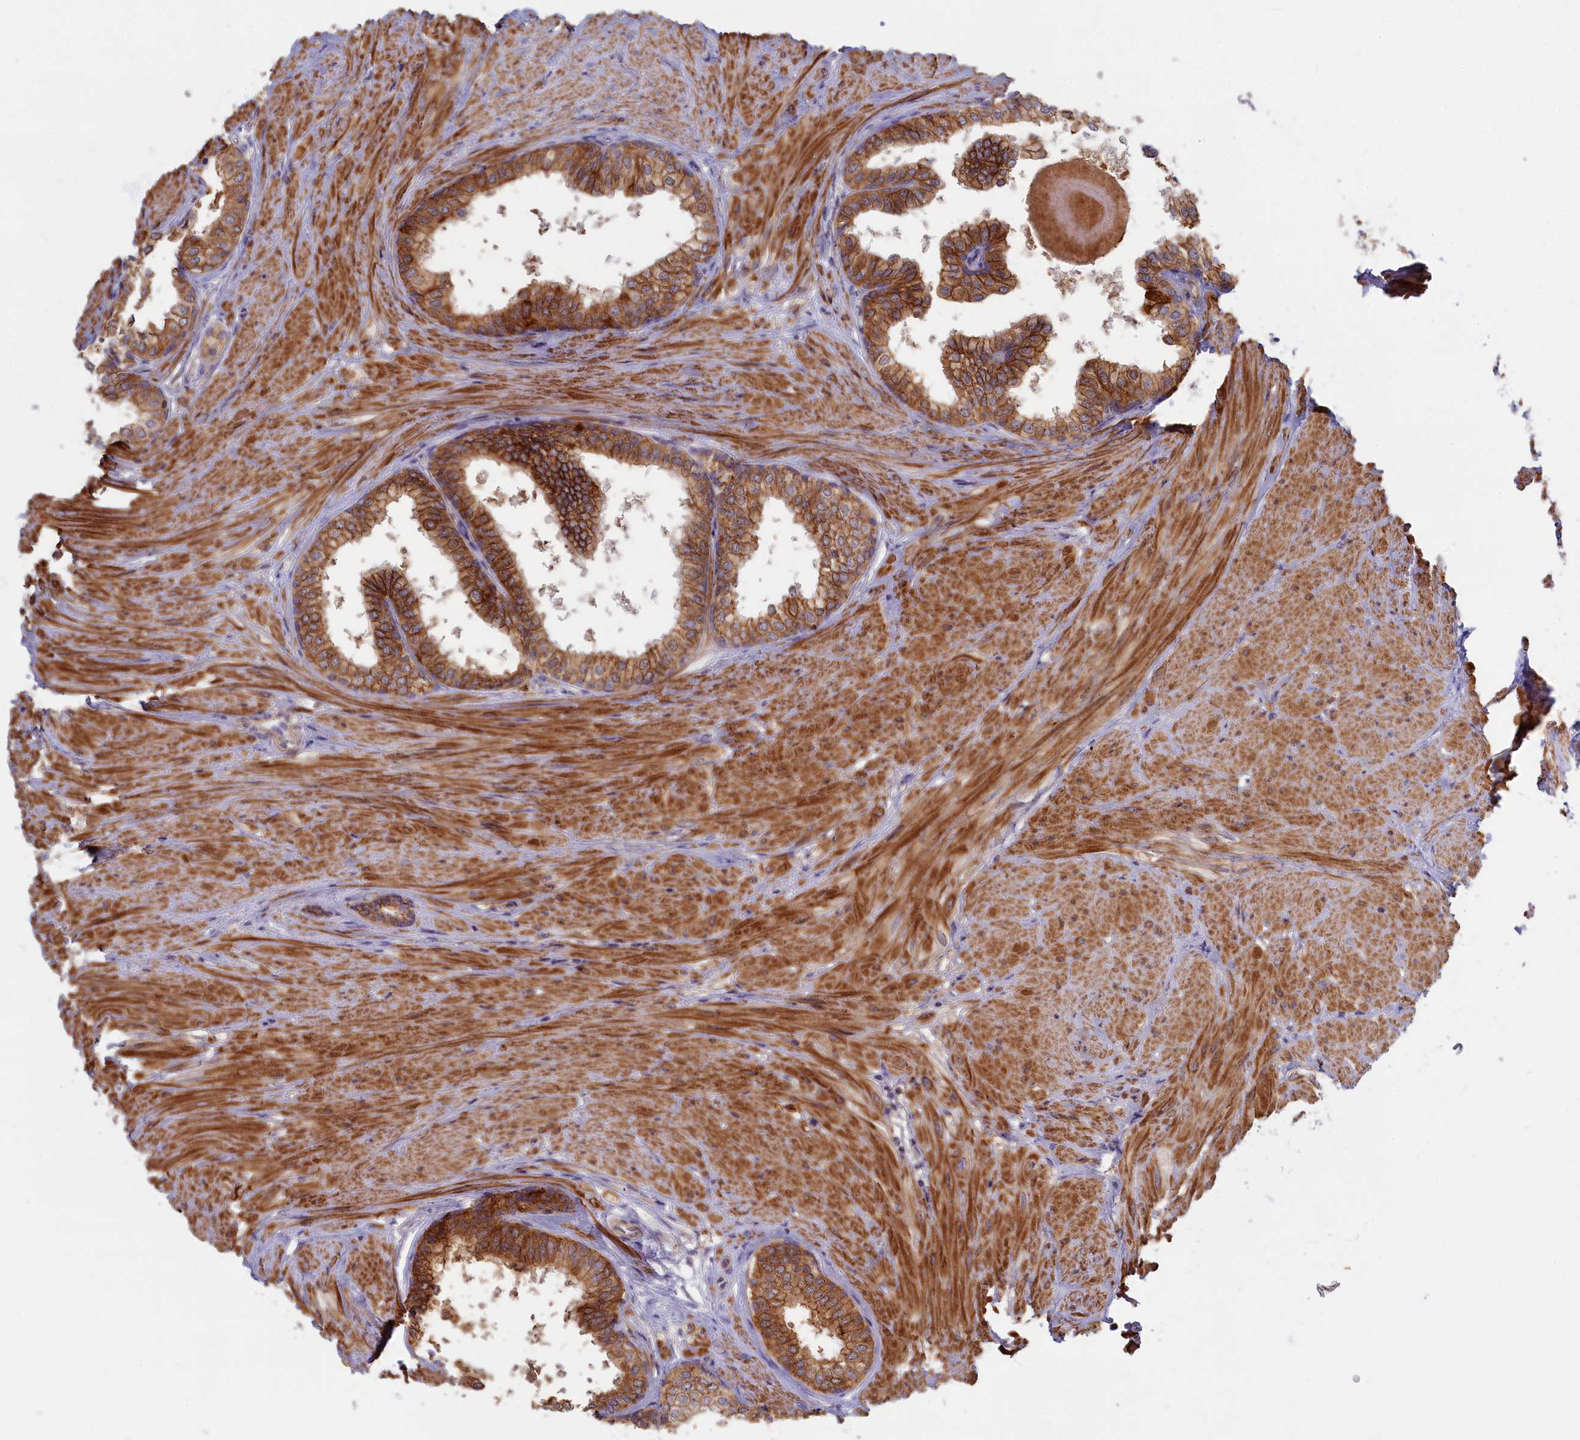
{"staining": {"intensity": "strong", "quantity": ">75%", "location": "cytoplasmic/membranous"}, "tissue": "prostate", "cell_type": "Glandular cells", "image_type": "normal", "snomed": [{"axis": "morphology", "description": "Normal tissue, NOS"}, {"axis": "topography", "description": "Prostate"}], "caption": "Immunohistochemistry (DAB) staining of benign prostate shows strong cytoplasmic/membranous protein positivity in about >75% of glandular cells. (DAB (3,3'-diaminobenzidine) IHC, brown staining for protein, blue staining for nuclei).", "gene": "TRPM4", "patient": {"sex": "male", "age": 48}}